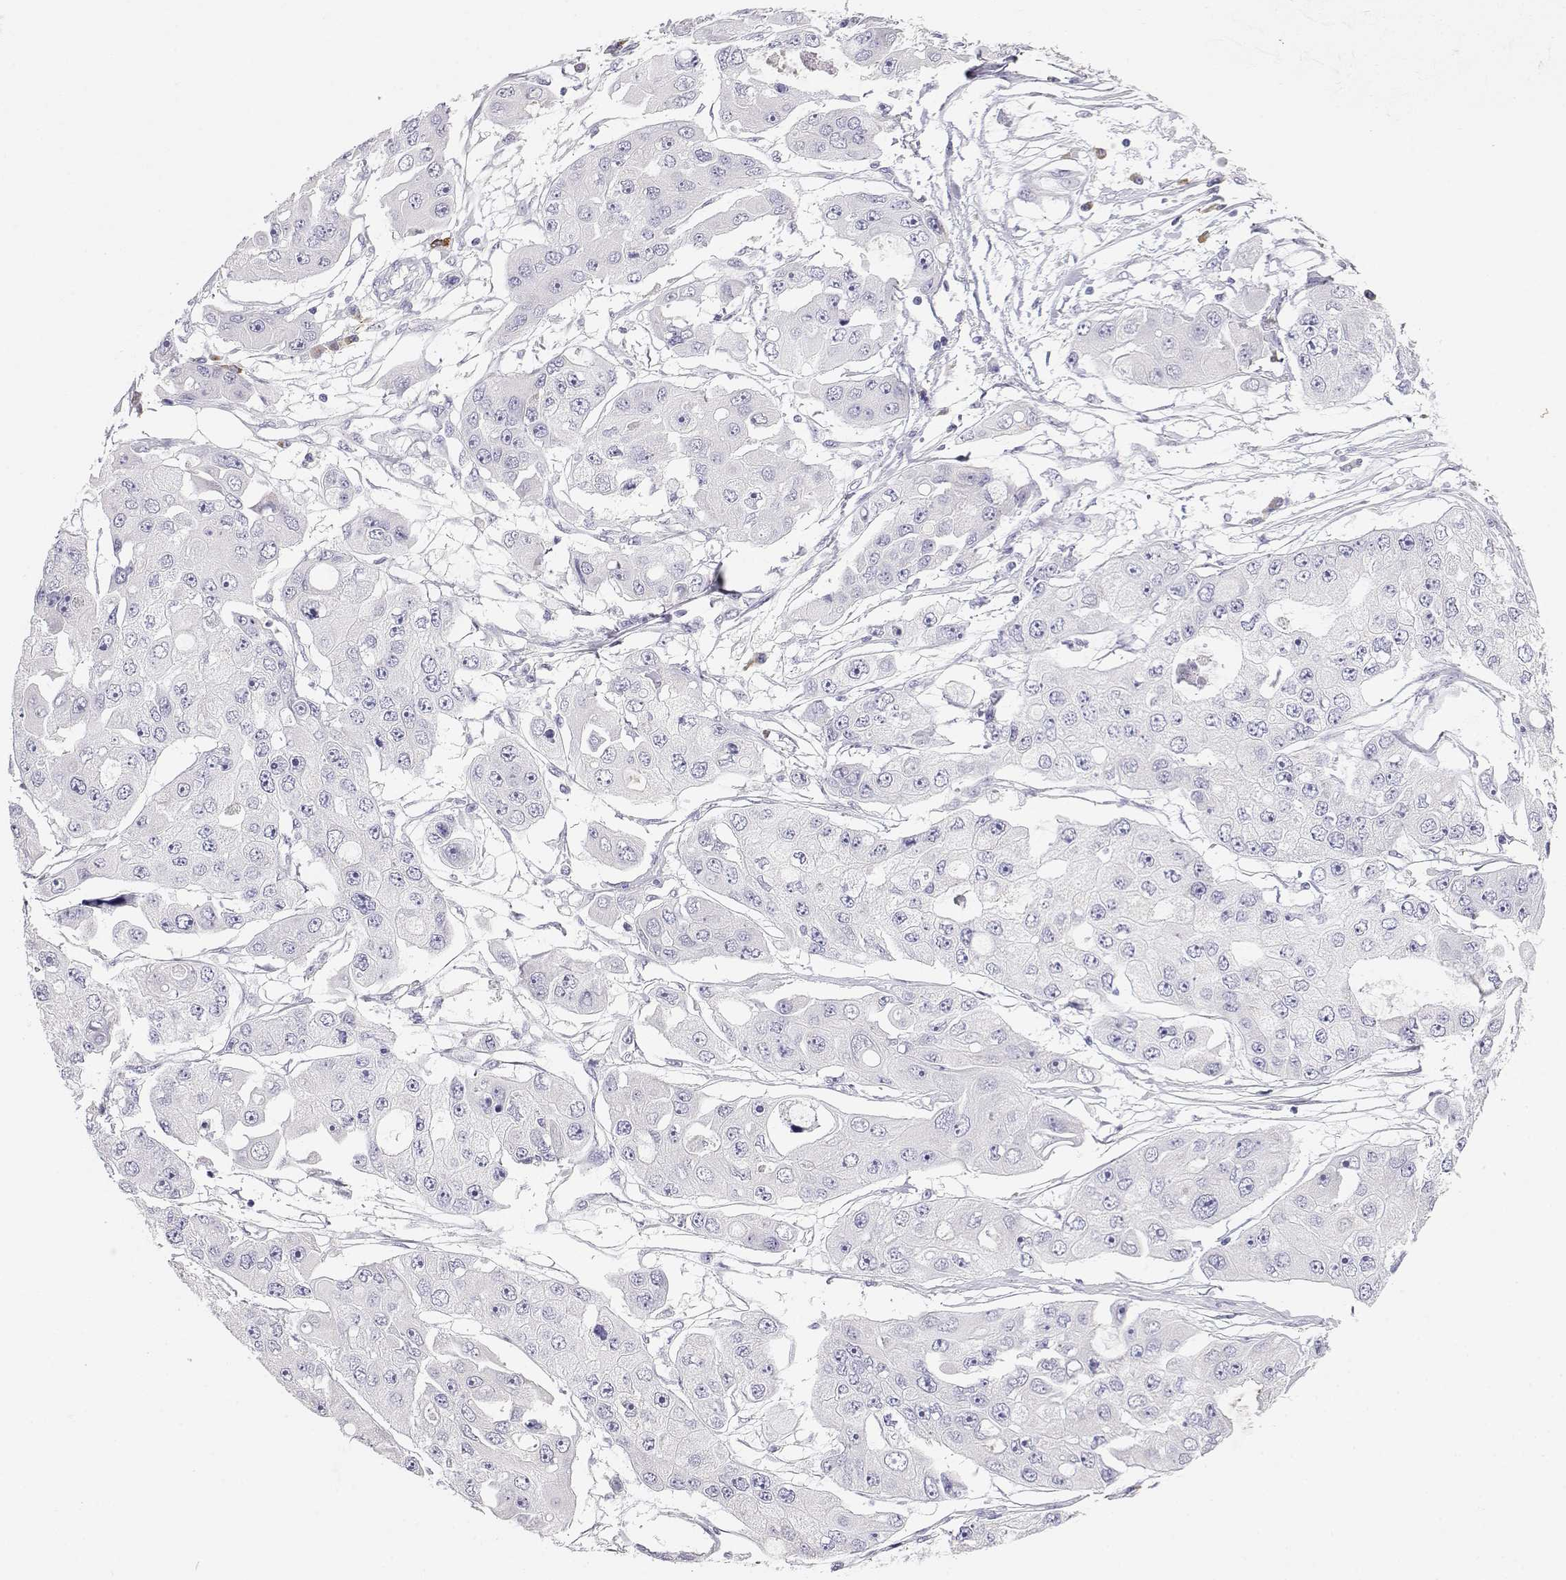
{"staining": {"intensity": "negative", "quantity": "none", "location": "none"}, "tissue": "ovarian cancer", "cell_type": "Tumor cells", "image_type": "cancer", "snomed": [{"axis": "morphology", "description": "Cystadenocarcinoma, serous, NOS"}, {"axis": "topography", "description": "Ovary"}], "caption": "A high-resolution photomicrograph shows IHC staining of ovarian serous cystadenocarcinoma, which exhibits no significant positivity in tumor cells.", "gene": "CDHR1", "patient": {"sex": "female", "age": 56}}